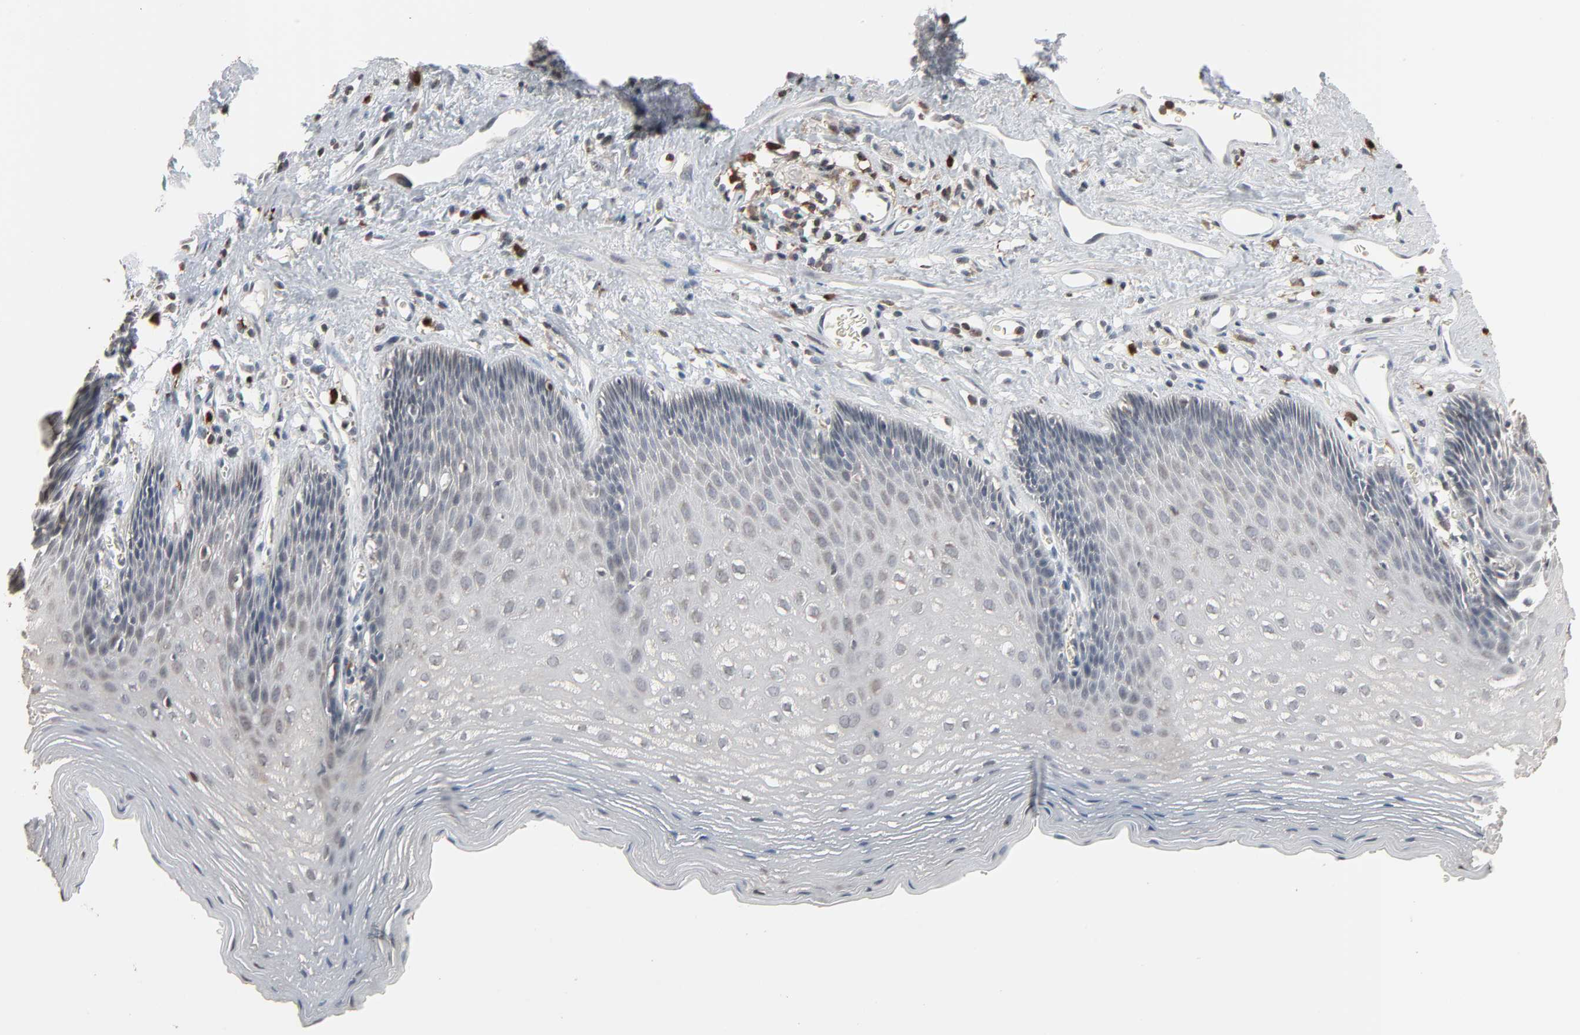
{"staining": {"intensity": "negative", "quantity": "none", "location": "none"}, "tissue": "esophagus", "cell_type": "Squamous epithelial cells", "image_type": "normal", "snomed": [{"axis": "morphology", "description": "Normal tissue, NOS"}, {"axis": "topography", "description": "Esophagus"}], "caption": "Squamous epithelial cells are negative for protein expression in unremarkable human esophagus. The staining is performed using DAB (3,3'-diaminobenzidine) brown chromogen with nuclei counter-stained in using hematoxylin.", "gene": "DOCK8", "patient": {"sex": "female", "age": 70}}